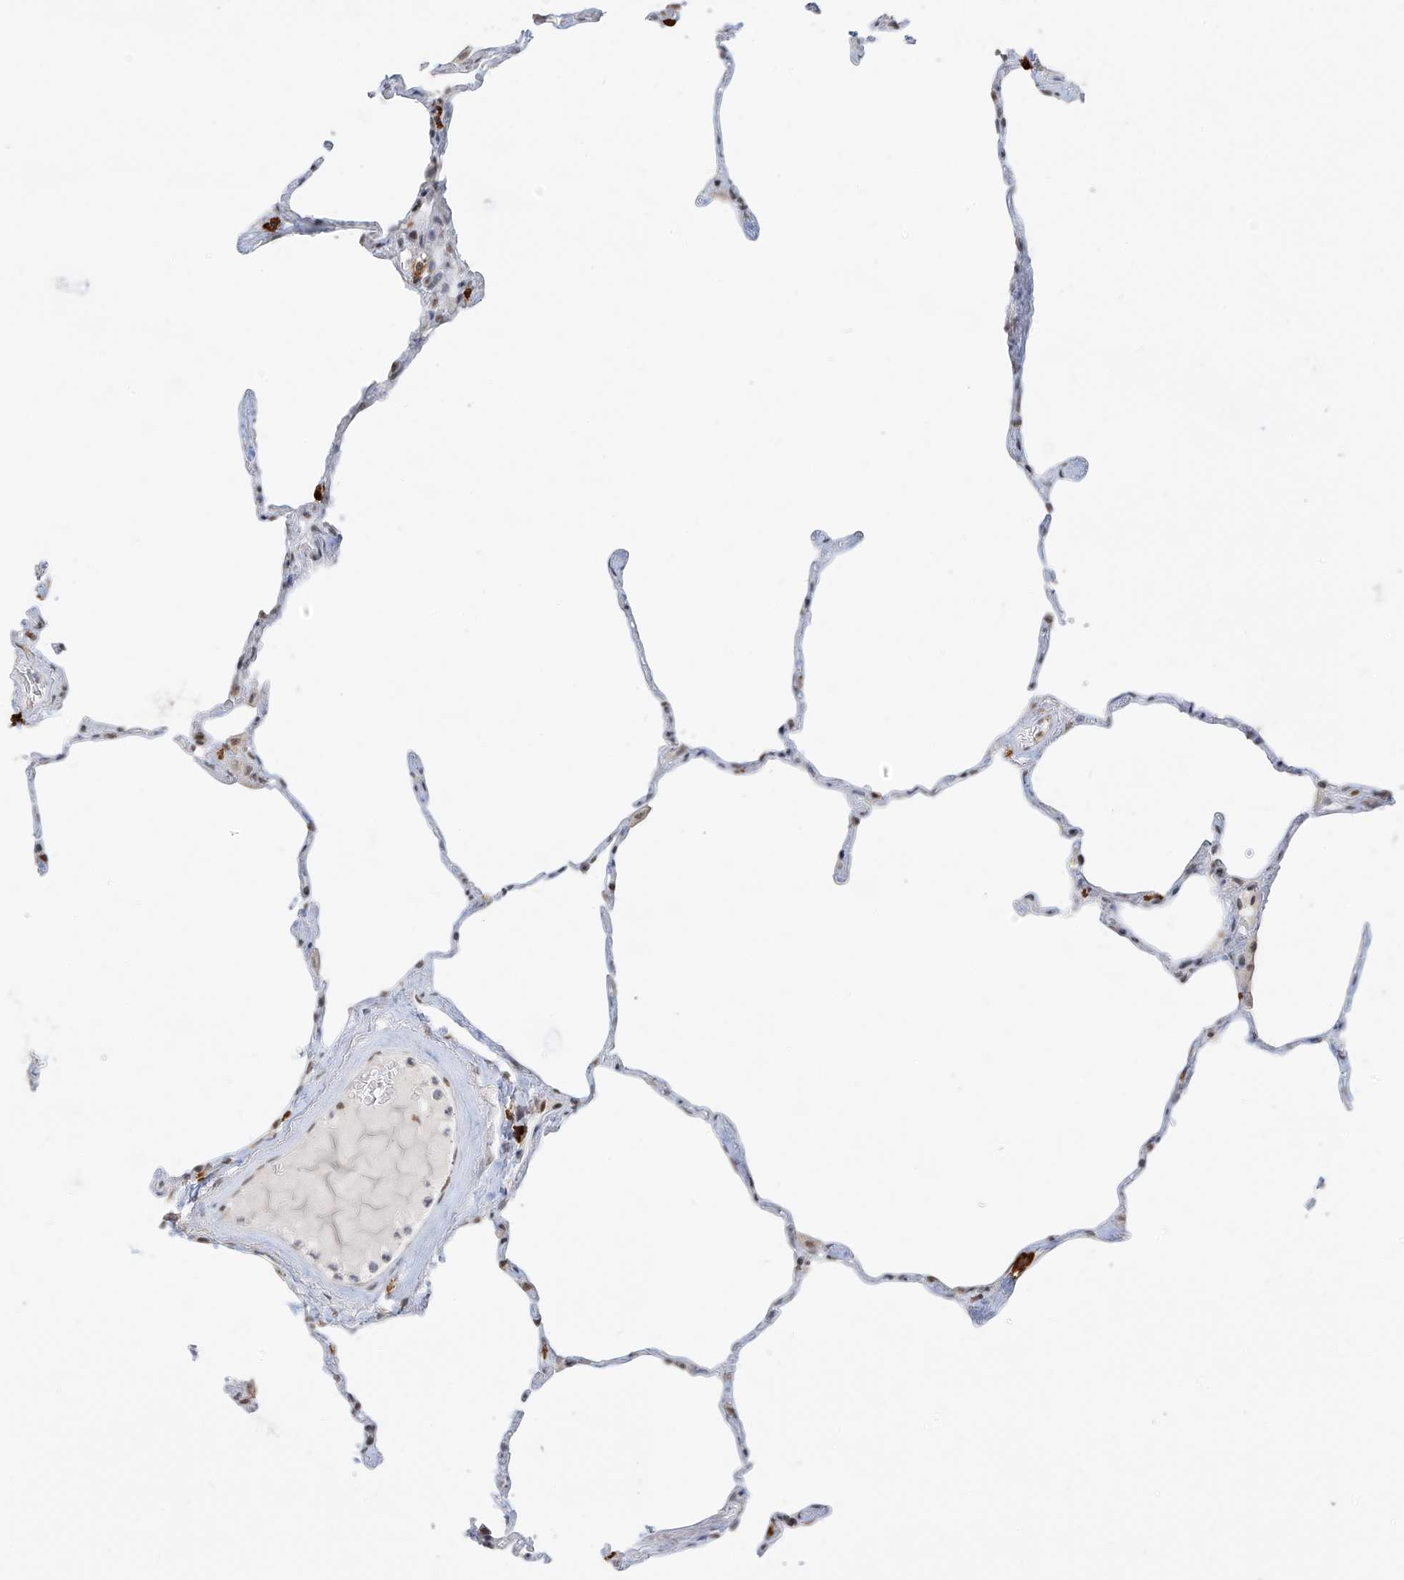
{"staining": {"intensity": "negative", "quantity": "none", "location": "none"}, "tissue": "lung", "cell_type": "Alveolar cells", "image_type": "normal", "snomed": [{"axis": "morphology", "description": "Normal tissue, NOS"}, {"axis": "topography", "description": "Lung"}], "caption": "Lung was stained to show a protein in brown. There is no significant expression in alveolar cells. (DAB immunohistochemistry (IHC) visualized using brightfield microscopy, high magnification).", "gene": "ZMYM2", "patient": {"sex": "male", "age": 65}}